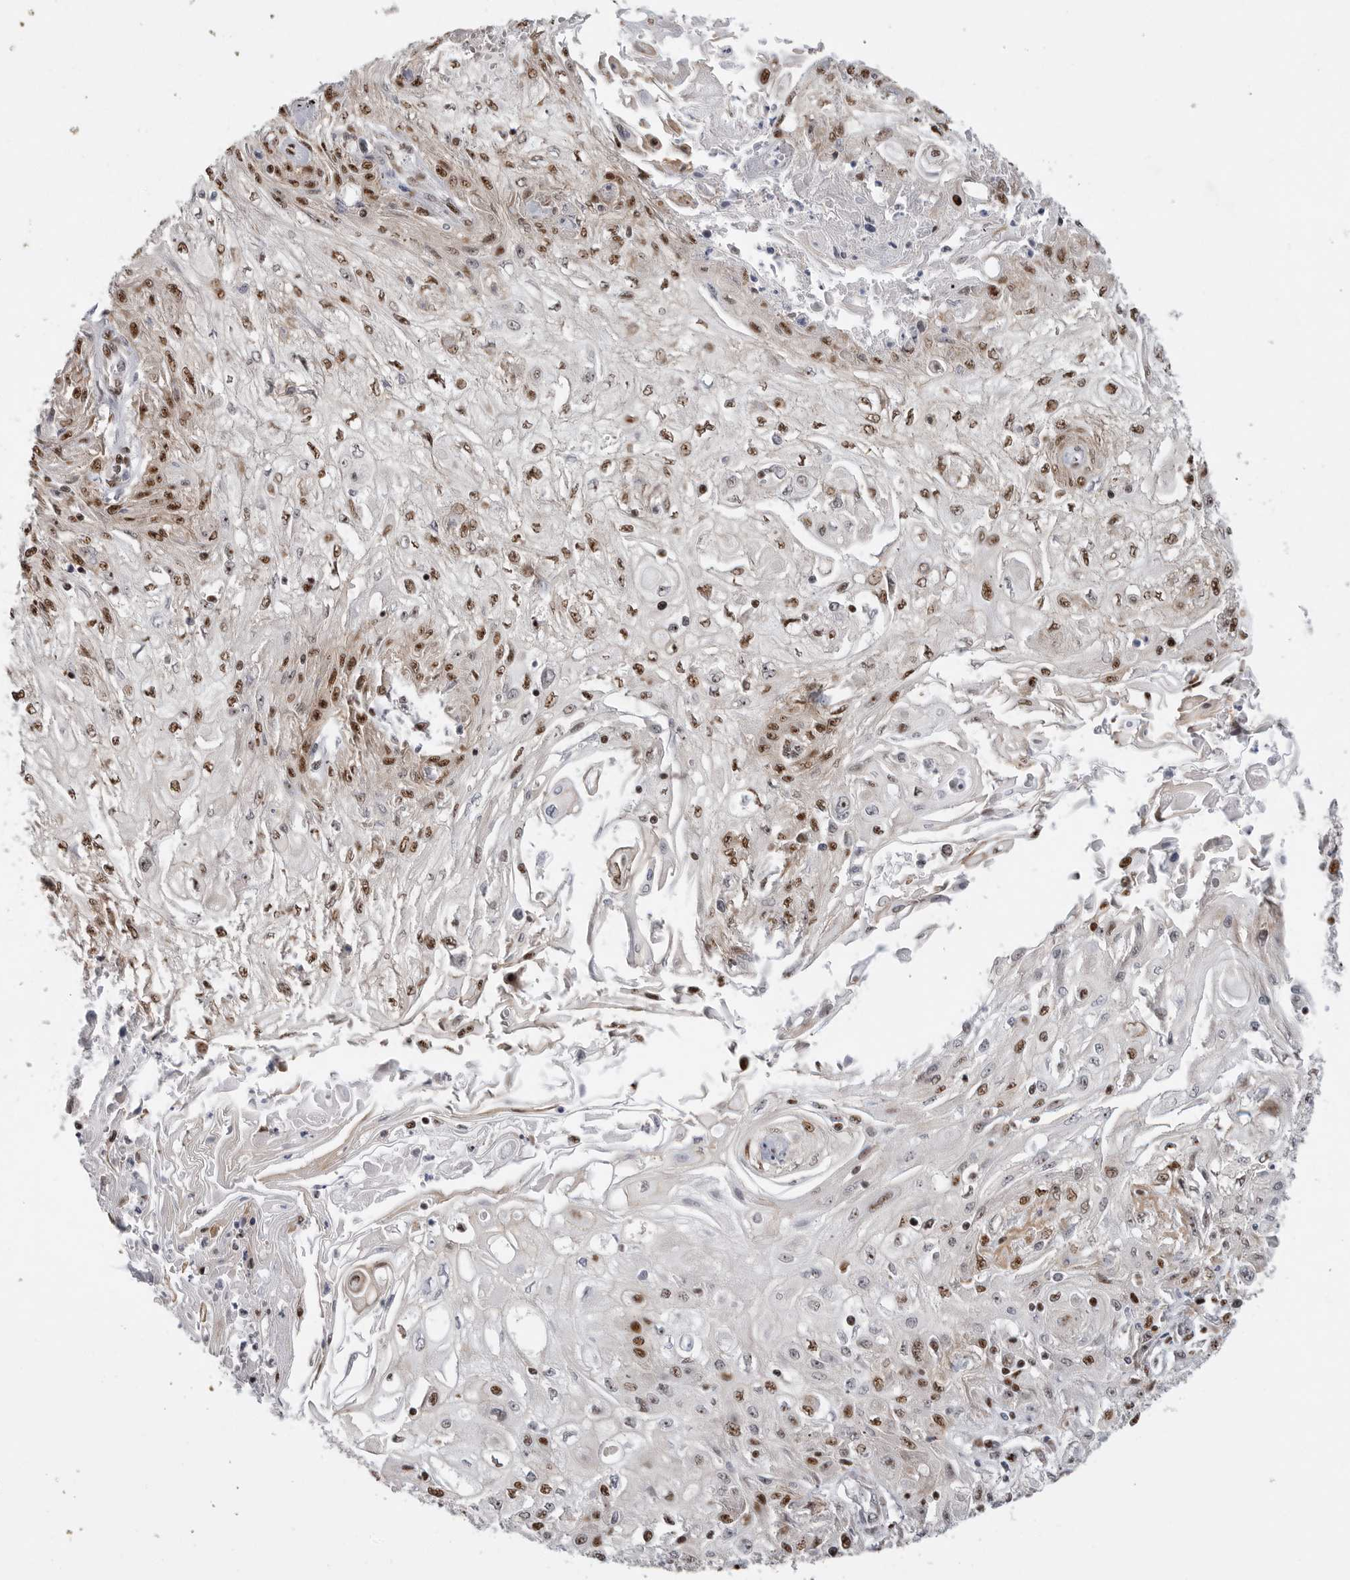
{"staining": {"intensity": "strong", "quantity": "25%-75%", "location": "nuclear"}, "tissue": "skin cancer", "cell_type": "Tumor cells", "image_type": "cancer", "snomed": [{"axis": "morphology", "description": "Squamous cell carcinoma, NOS"}, {"axis": "morphology", "description": "Squamous cell carcinoma, metastatic, NOS"}, {"axis": "topography", "description": "Skin"}, {"axis": "topography", "description": "Lymph node"}], "caption": "Immunohistochemistry (IHC) (DAB) staining of skin cancer (metastatic squamous cell carcinoma) shows strong nuclear protein expression in about 25%-75% of tumor cells.", "gene": "GPATCH2", "patient": {"sex": "male", "age": 75}}